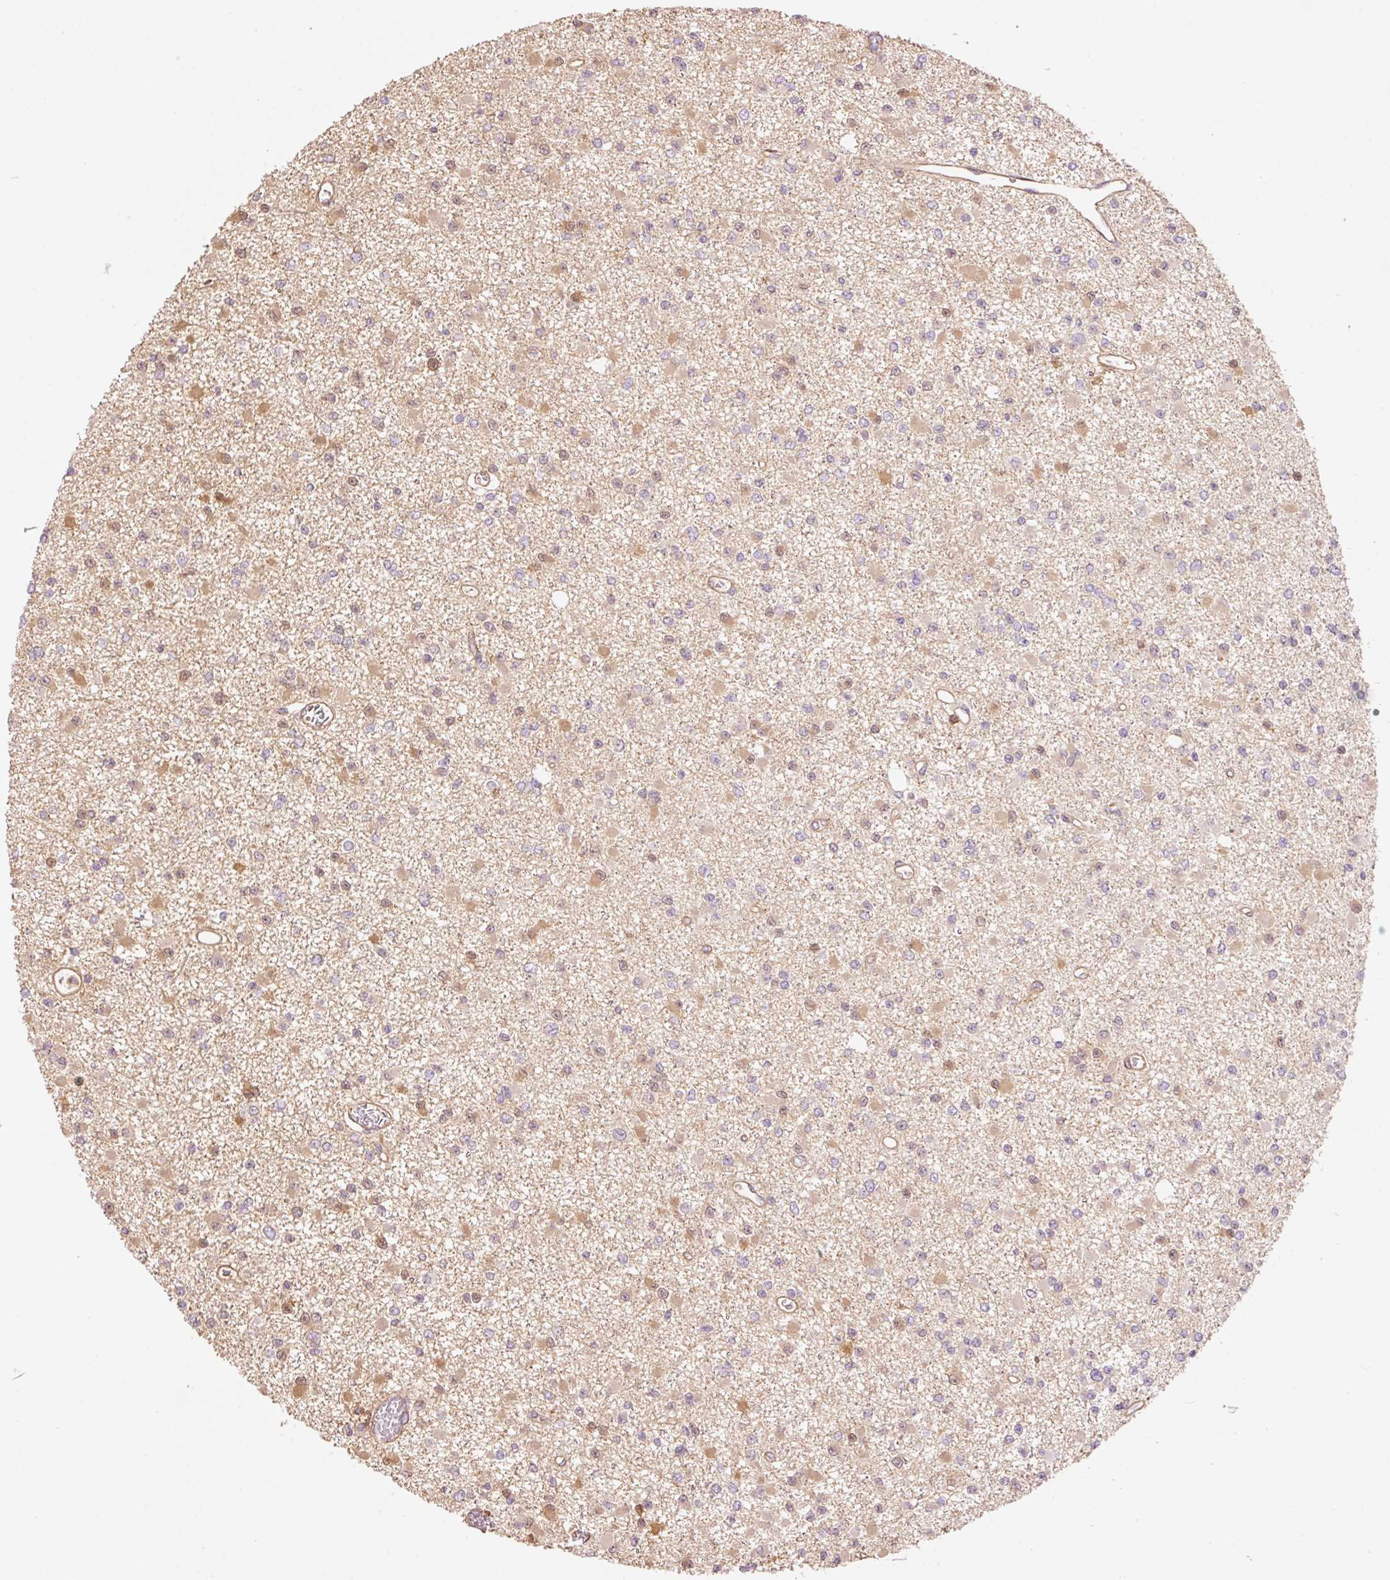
{"staining": {"intensity": "moderate", "quantity": "25%-75%", "location": "cytoplasmic/membranous,nuclear"}, "tissue": "glioma", "cell_type": "Tumor cells", "image_type": "cancer", "snomed": [{"axis": "morphology", "description": "Glioma, malignant, Low grade"}, {"axis": "topography", "description": "Brain"}], "caption": "About 25%-75% of tumor cells in glioma demonstrate moderate cytoplasmic/membranous and nuclear protein staining as visualized by brown immunohistochemical staining.", "gene": "PPP1R1B", "patient": {"sex": "female", "age": 22}}